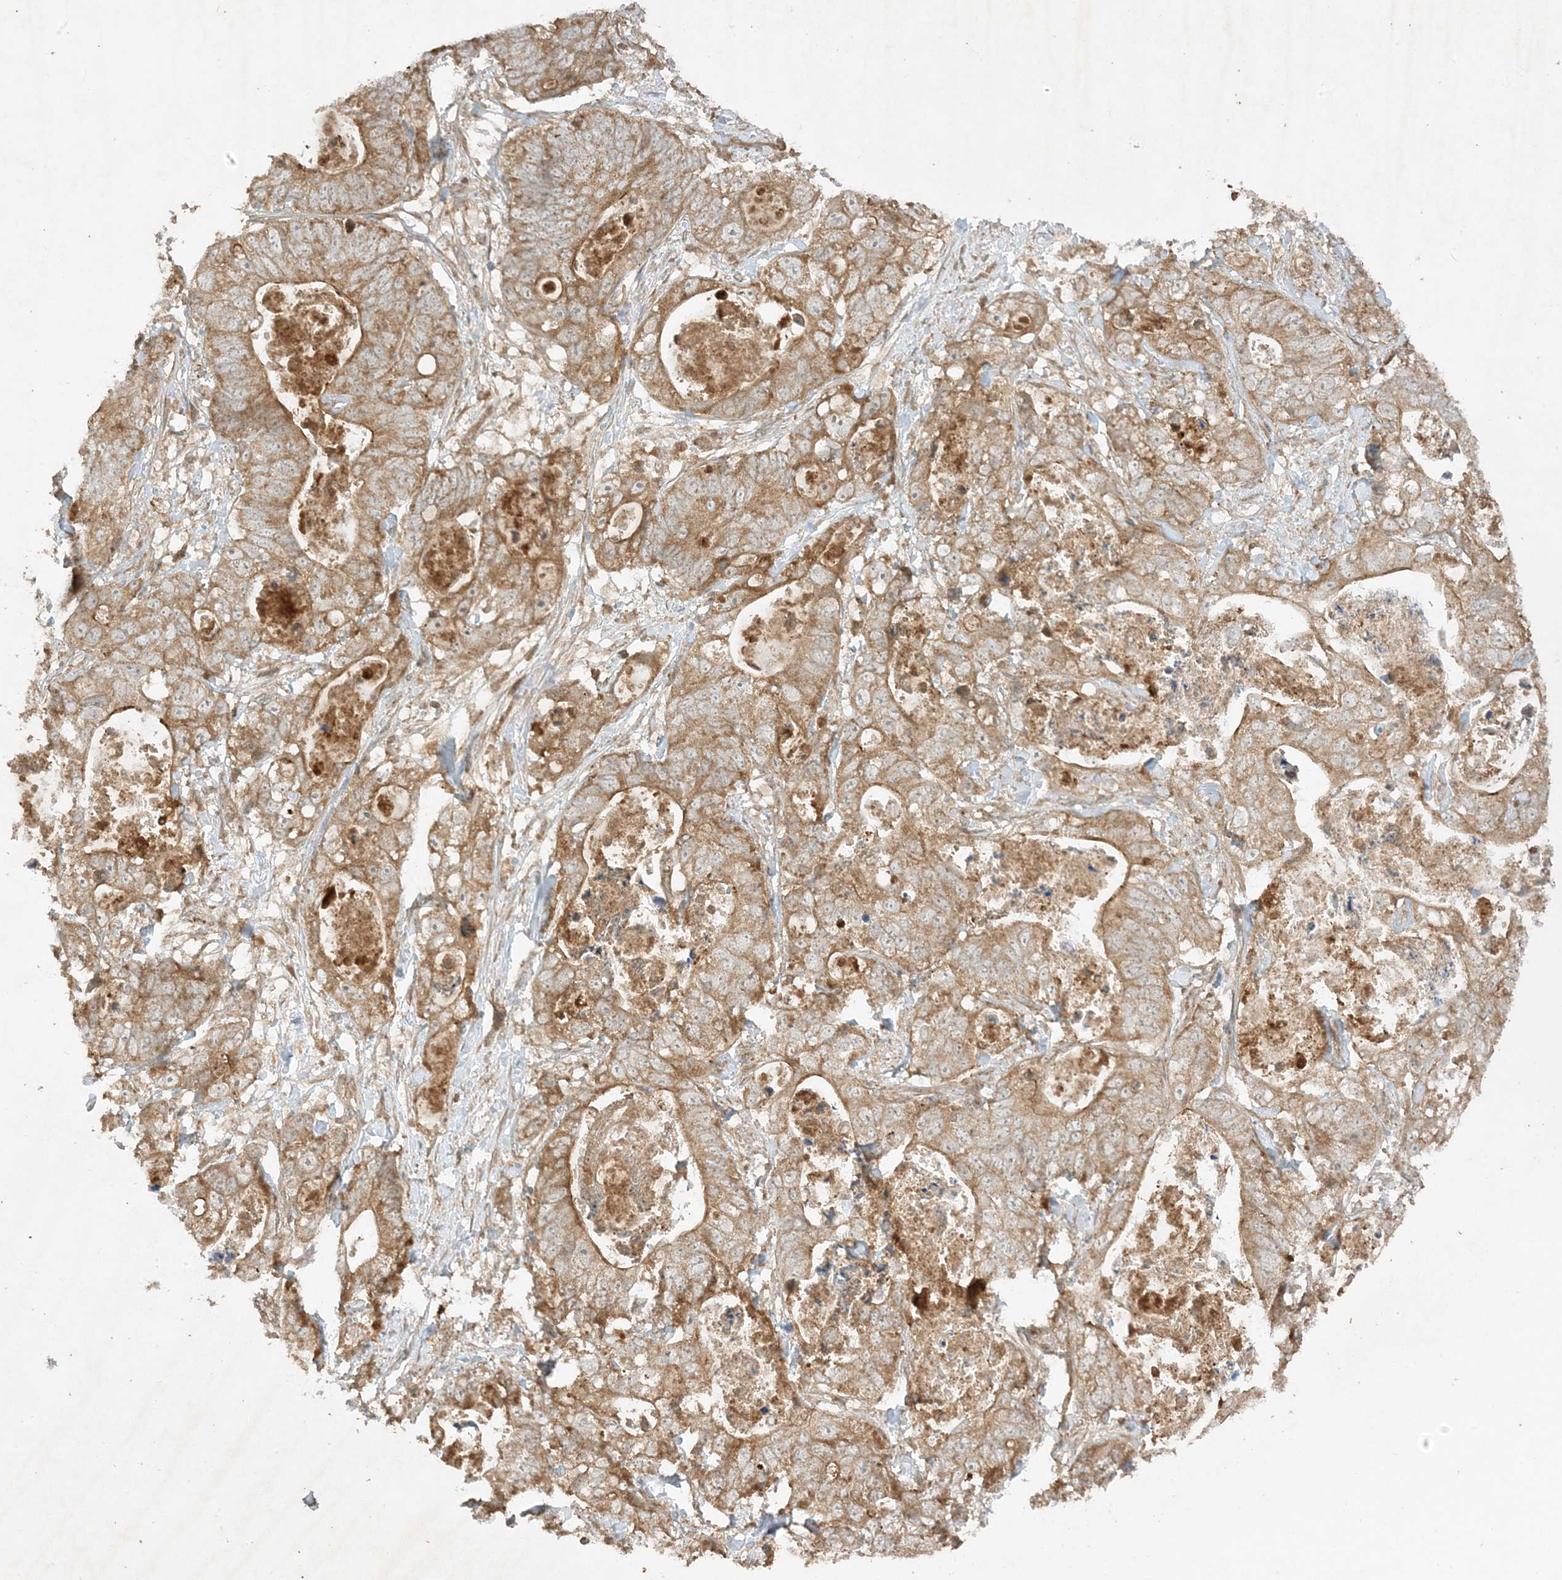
{"staining": {"intensity": "moderate", "quantity": ">75%", "location": "cytoplasmic/membranous"}, "tissue": "stomach cancer", "cell_type": "Tumor cells", "image_type": "cancer", "snomed": [{"axis": "morphology", "description": "Normal tissue, NOS"}, {"axis": "morphology", "description": "Adenocarcinoma, NOS"}, {"axis": "topography", "description": "Stomach"}], "caption": "Stomach adenocarcinoma tissue exhibits moderate cytoplasmic/membranous staining in approximately >75% of tumor cells", "gene": "XRN1", "patient": {"sex": "female", "age": 89}}